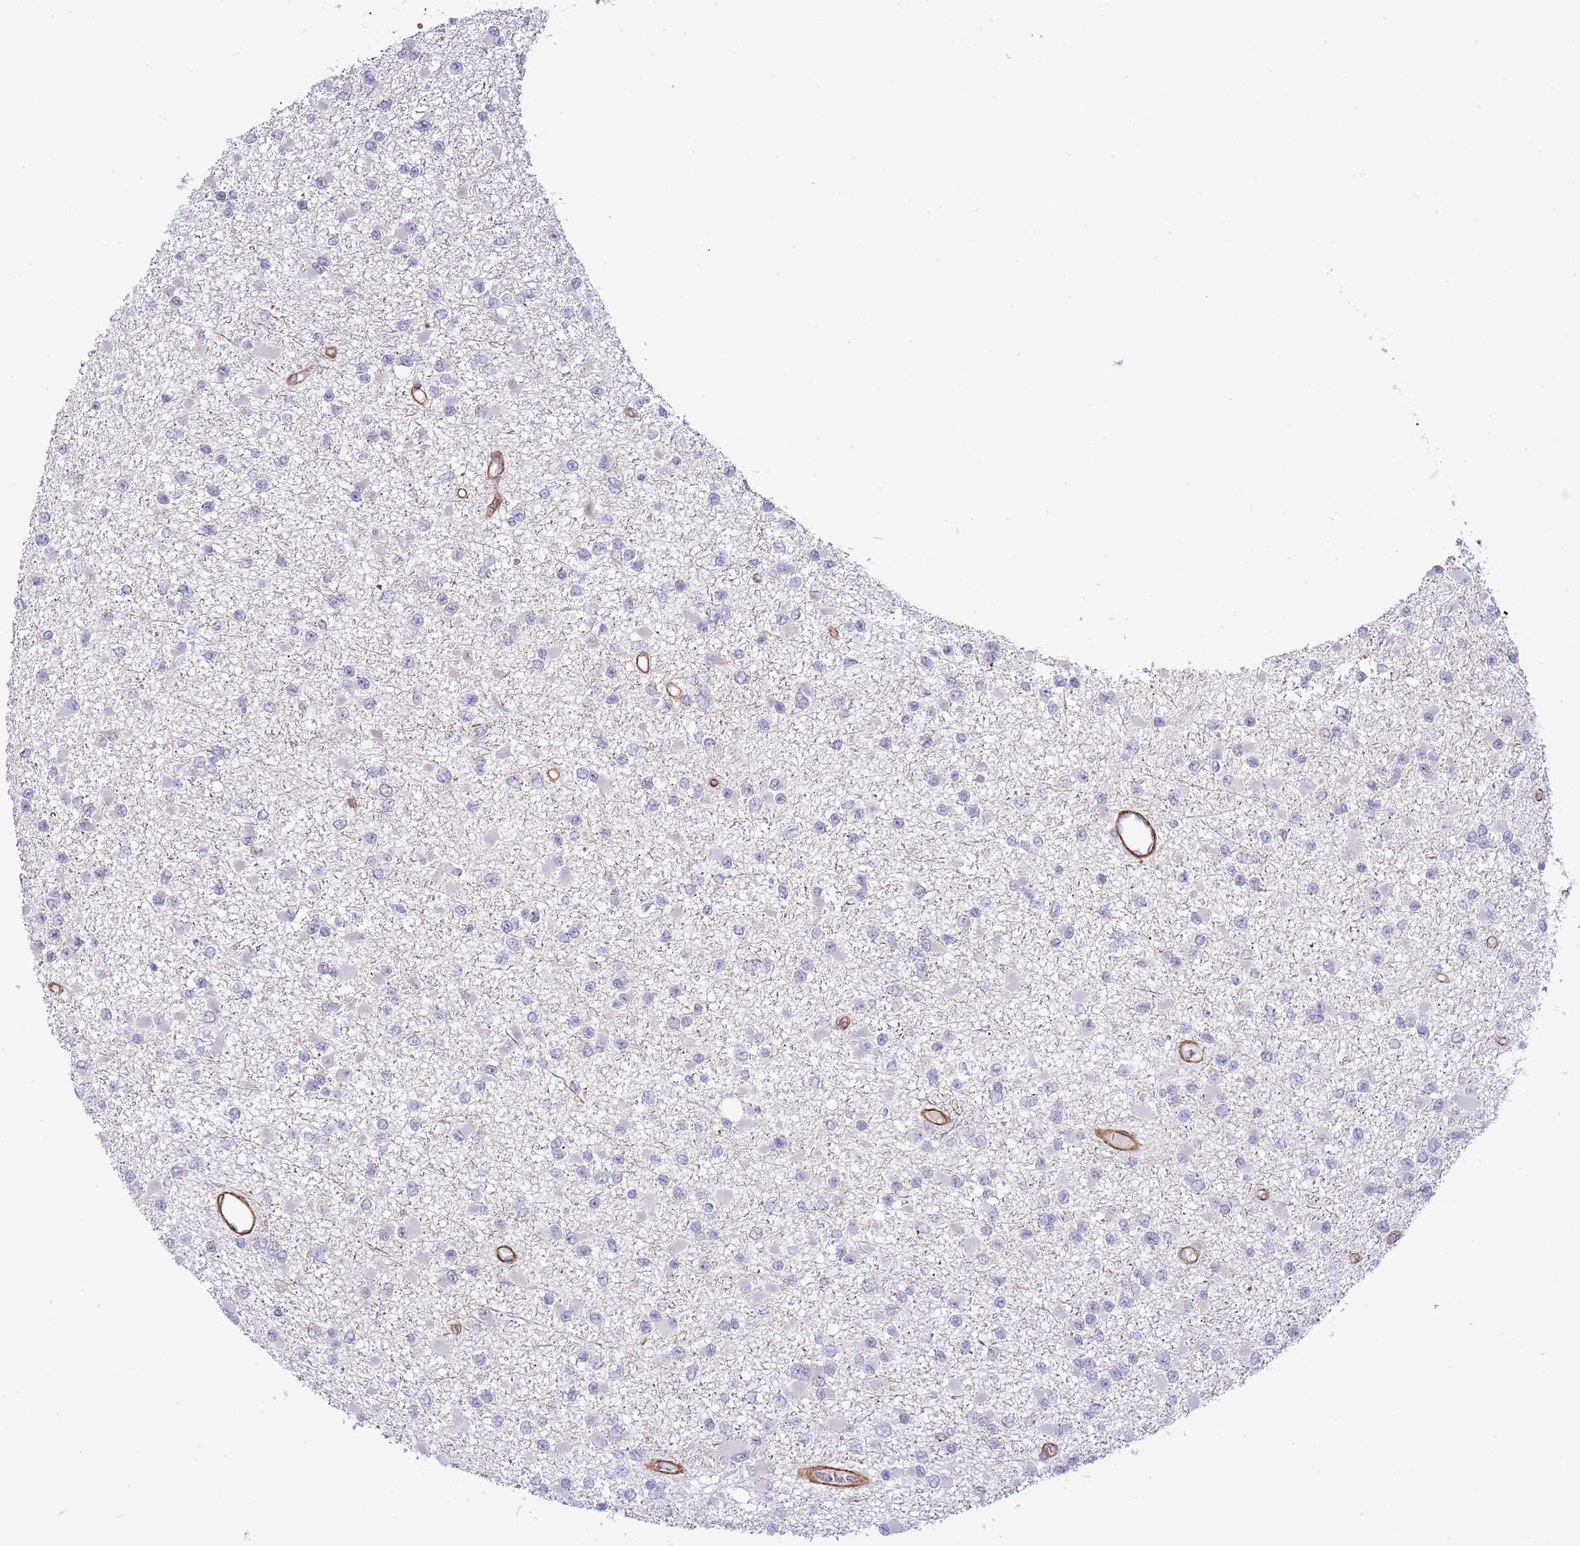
{"staining": {"intensity": "negative", "quantity": "none", "location": "none"}, "tissue": "glioma", "cell_type": "Tumor cells", "image_type": "cancer", "snomed": [{"axis": "morphology", "description": "Glioma, malignant, Low grade"}, {"axis": "topography", "description": "Brain"}], "caption": "Human glioma stained for a protein using immunohistochemistry (IHC) displays no positivity in tumor cells.", "gene": "NEK3", "patient": {"sex": "female", "age": 22}}